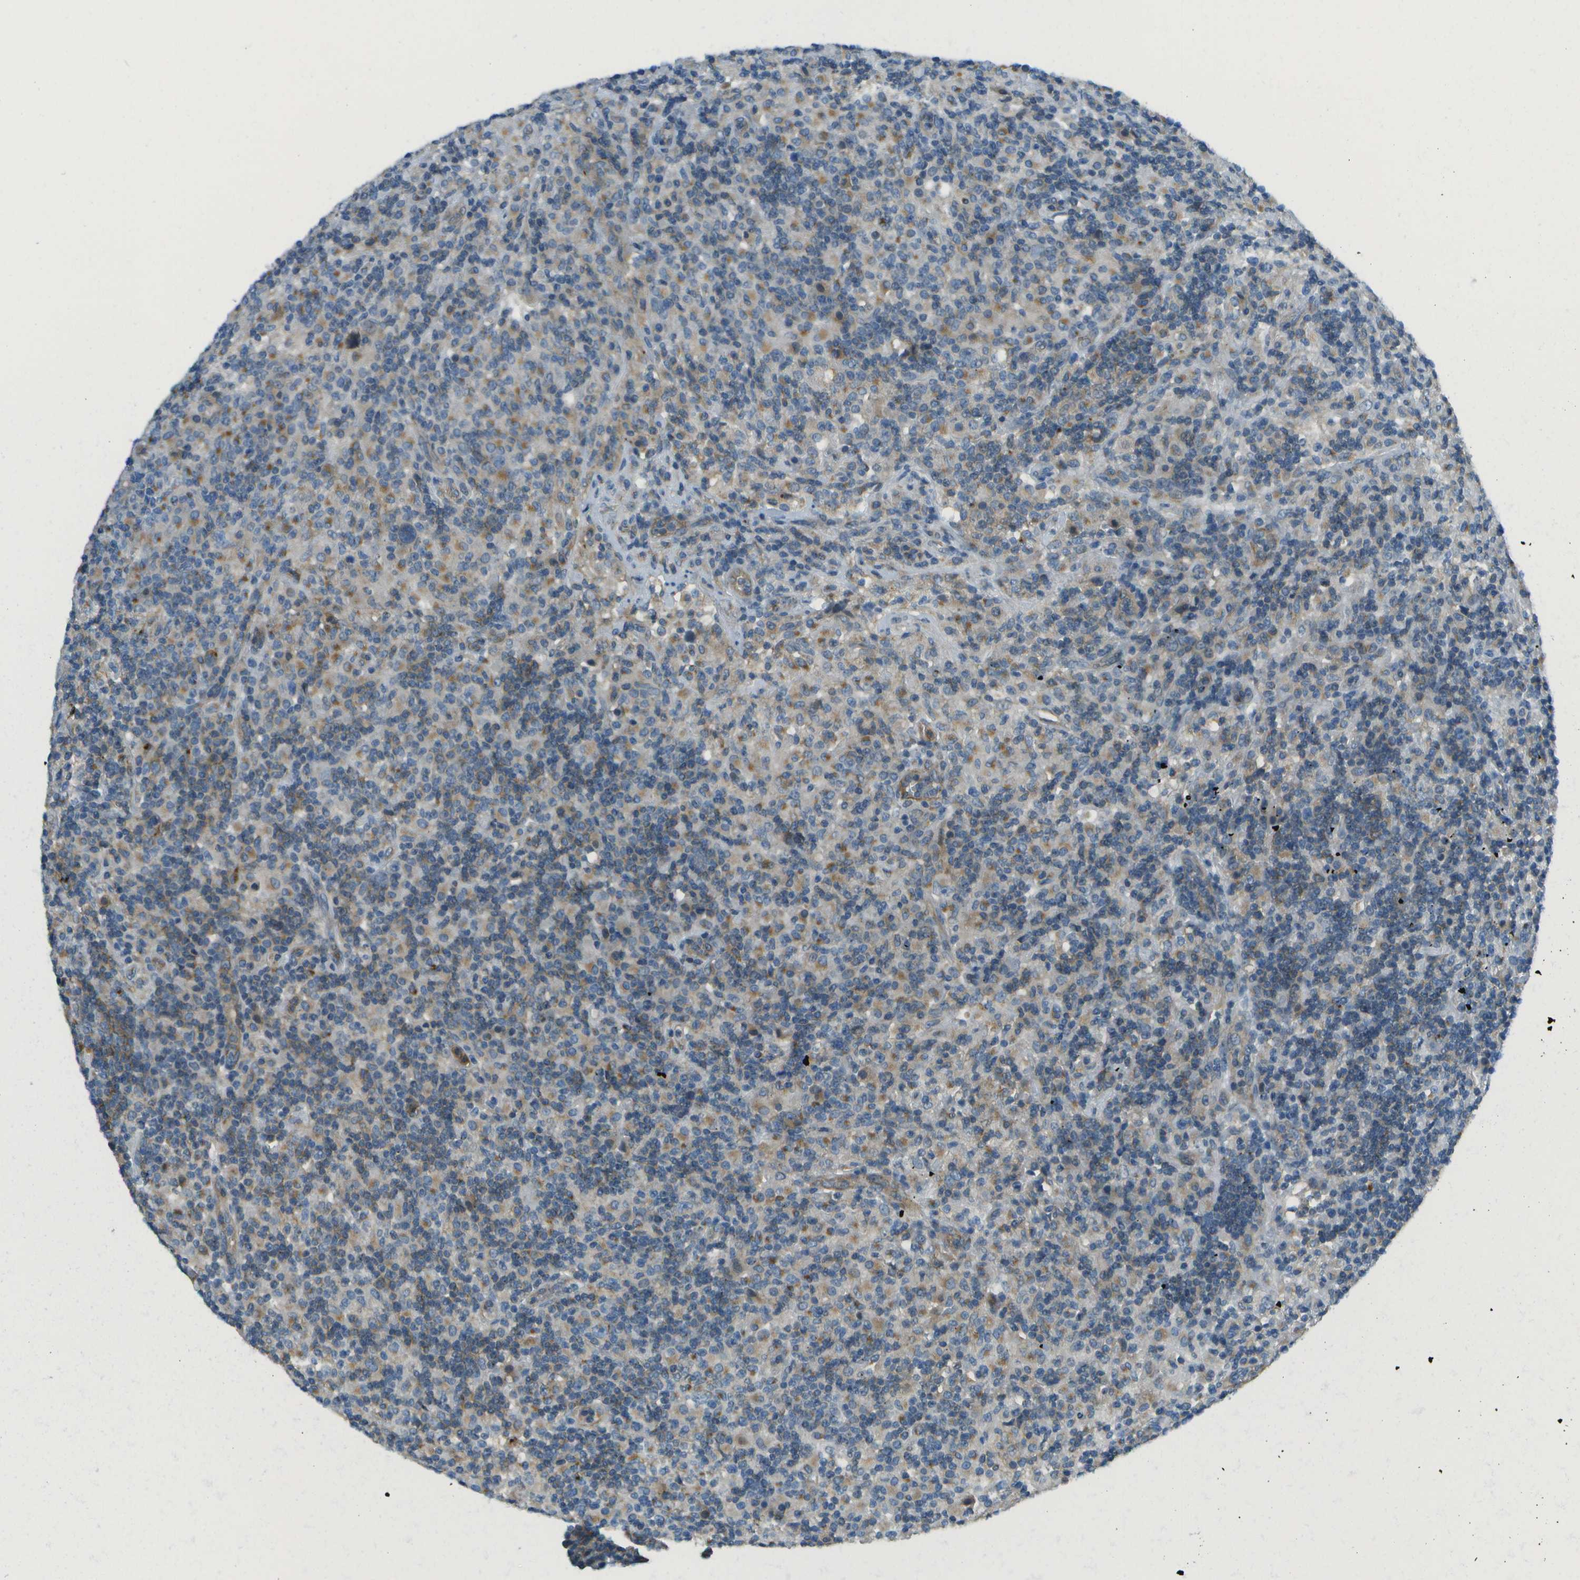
{"staining": {"intensity": "weak", "quantity": "25%-75%", "location": "cytoplasmic/membranous"}, "tissue": "lymphoma", "cell_type": "Tumor cells", "image_type": "cancer", "snomed": [{"axis": "morphology", "description": "Hodgkin's disease, NOS"}, {"axis": "topography", "description": "Lymph node"}], "caption": "DAB immunohistochemical staining of lymphoma shows weak cytoplasmic/membranous protein expression in about 25%-75% of tumor cells. The staining is performed using DAB (3,3'-diaminobenzidine) brown chromogen to label protein expression. The nuclei are counter-stained blue using hematoxylin.", "gene": "MYH11", "patient": {"sex": "male", "age": 70}}